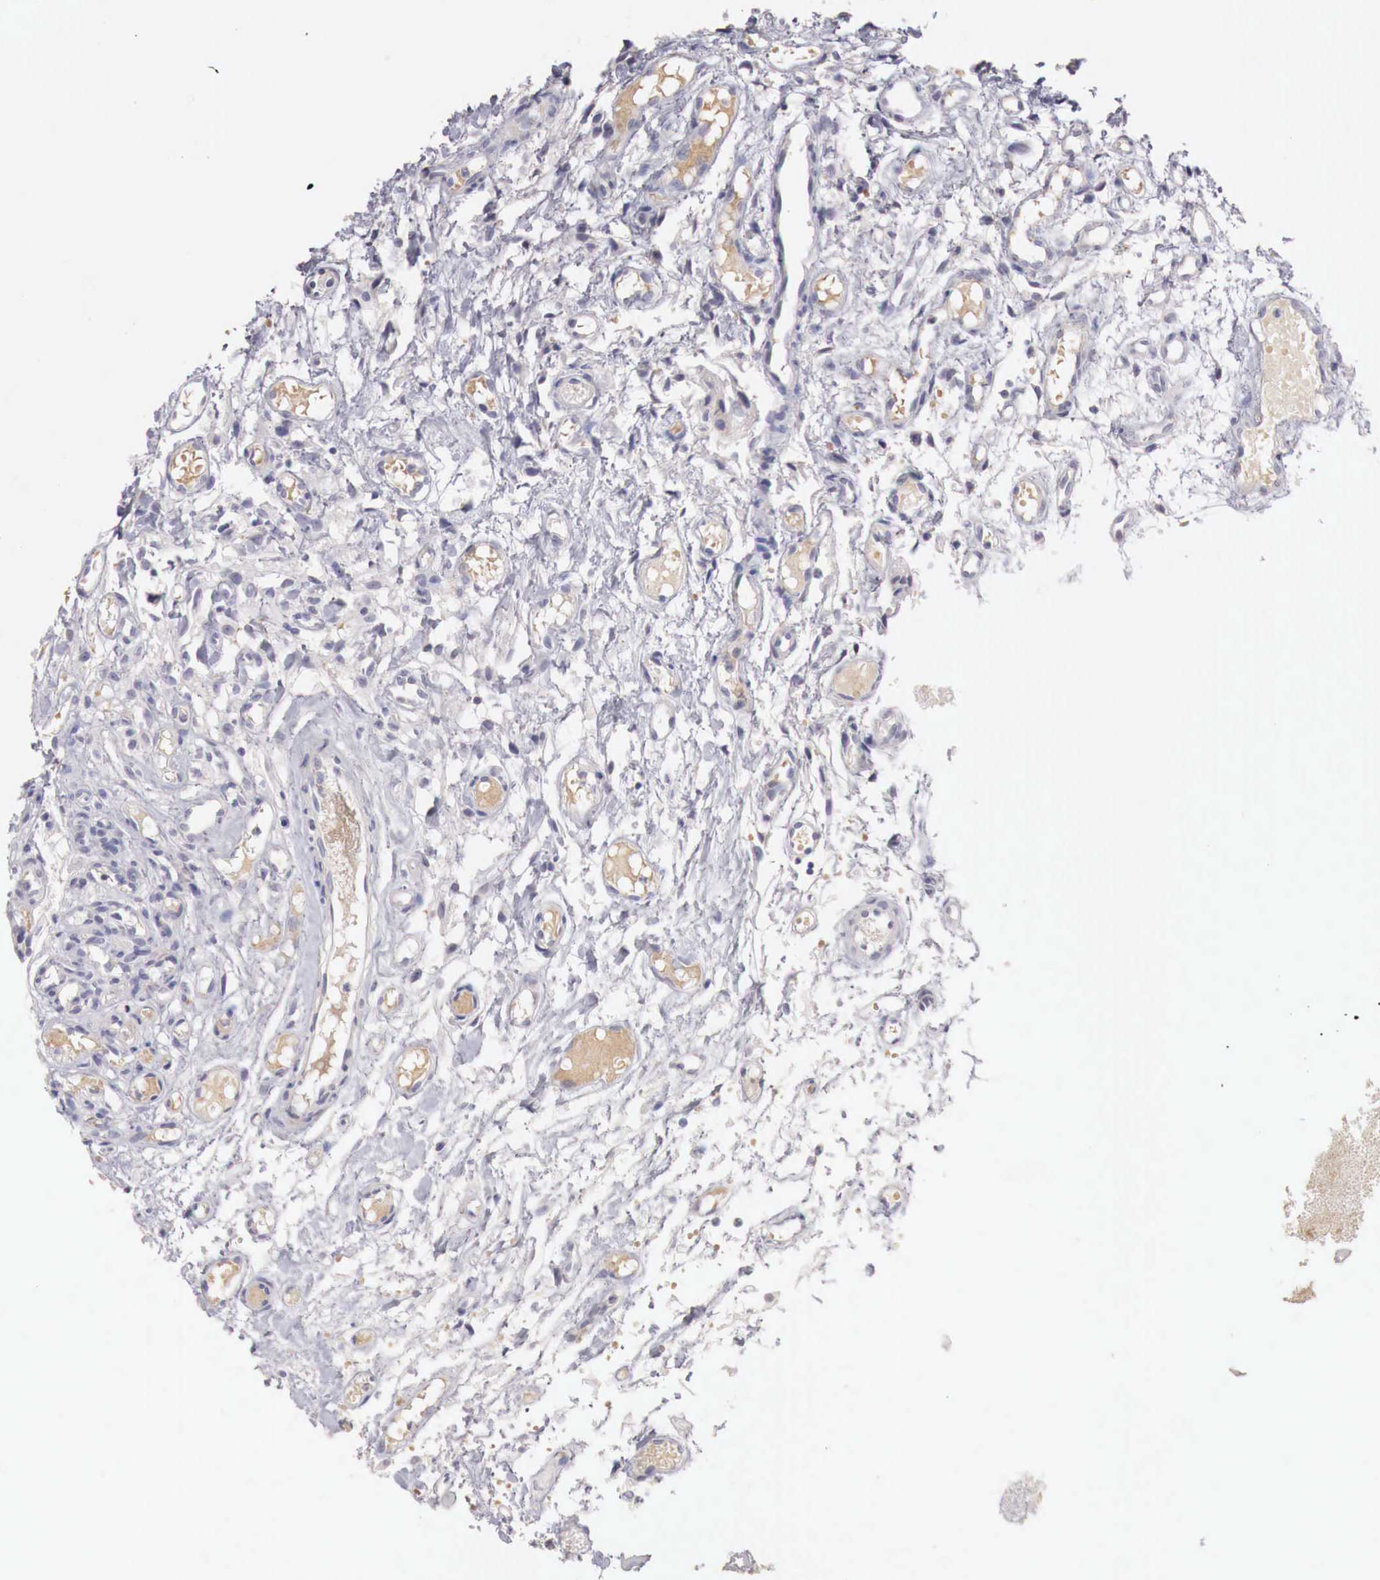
{"staining": {"intensity": "negative", "quantity": "none", "location": "none"}, "tissue": "glioma", "cell_type": "Tumor cells", "image_type": "cancer", "snomed": [{"axis": "morphology", "description": "Glioma, malignant, High grade"}, {"axis": "topography", "description": "Brain"}], "caption": "Immunohistochemical staining of human glioma exhibits no significant staining in tumor cells.", "gene": "GATA1", "patient": {"sex": "male", "age": 77}}